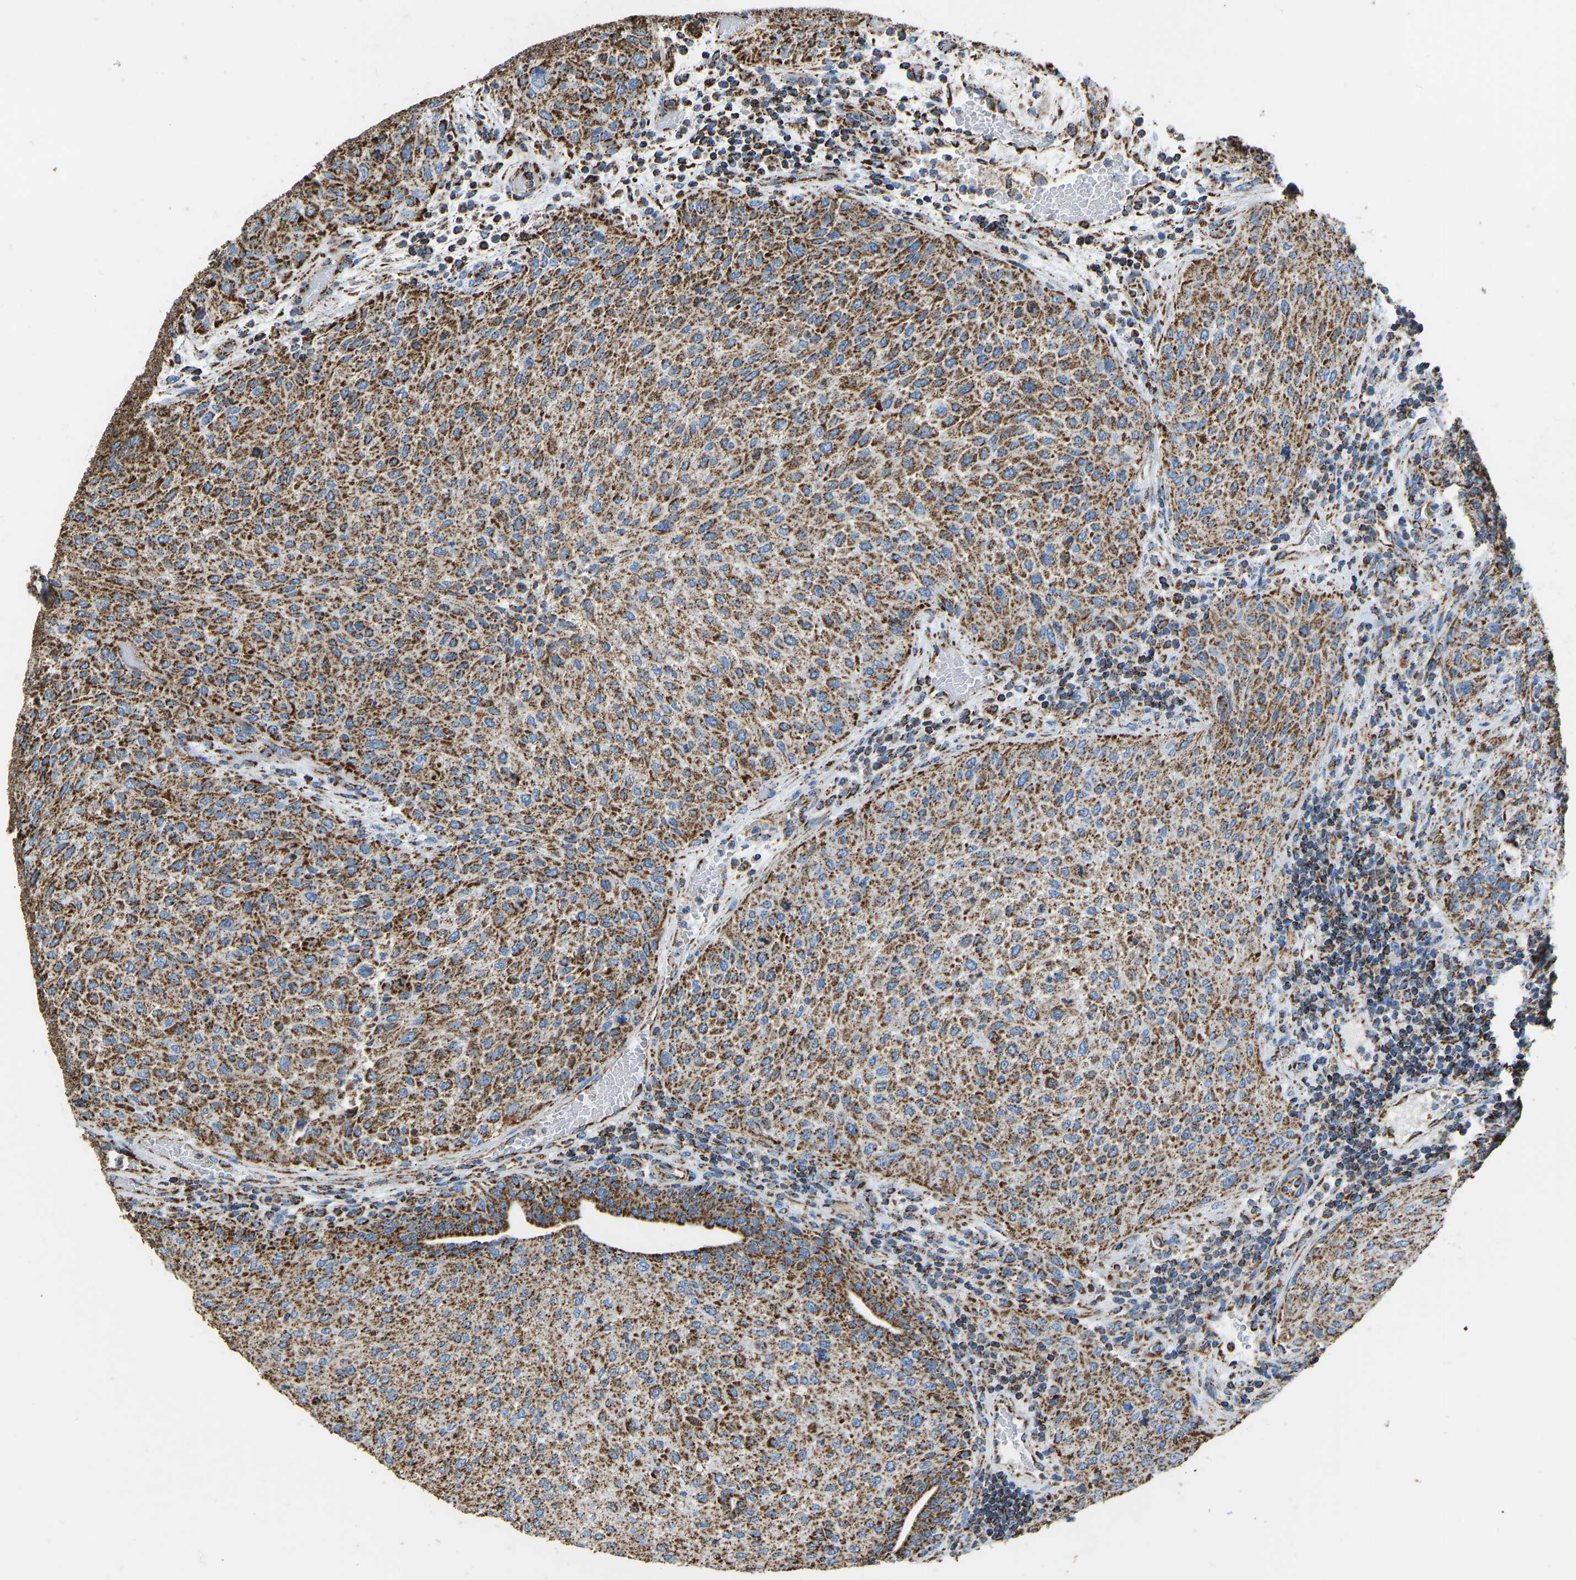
{"staining": {"intensity": "moderate", "quantity": ">75%", "location": "cytoplasmic/membranous"}, "tissue": "urothelial cancer", "cell_type": "Tumor cells", "image_type": "cancer", "snomed": [{"axis": "morphology", "description": "Urothelial carcinoma, Low grade"}, {"axis": "morphology", "description": "Urothelial carcinoma, High grade"}, {"axis": "topography", "description": "Urinary bladder"}], "caption": "The image displays staining of high-grade urothelial carcinoma, revealing moderate cytoplasmic/membranous protein positivity (brown color) within tumor cells.", "gene": "IRX6", "patient": {"sex": "male", "age": 35}}